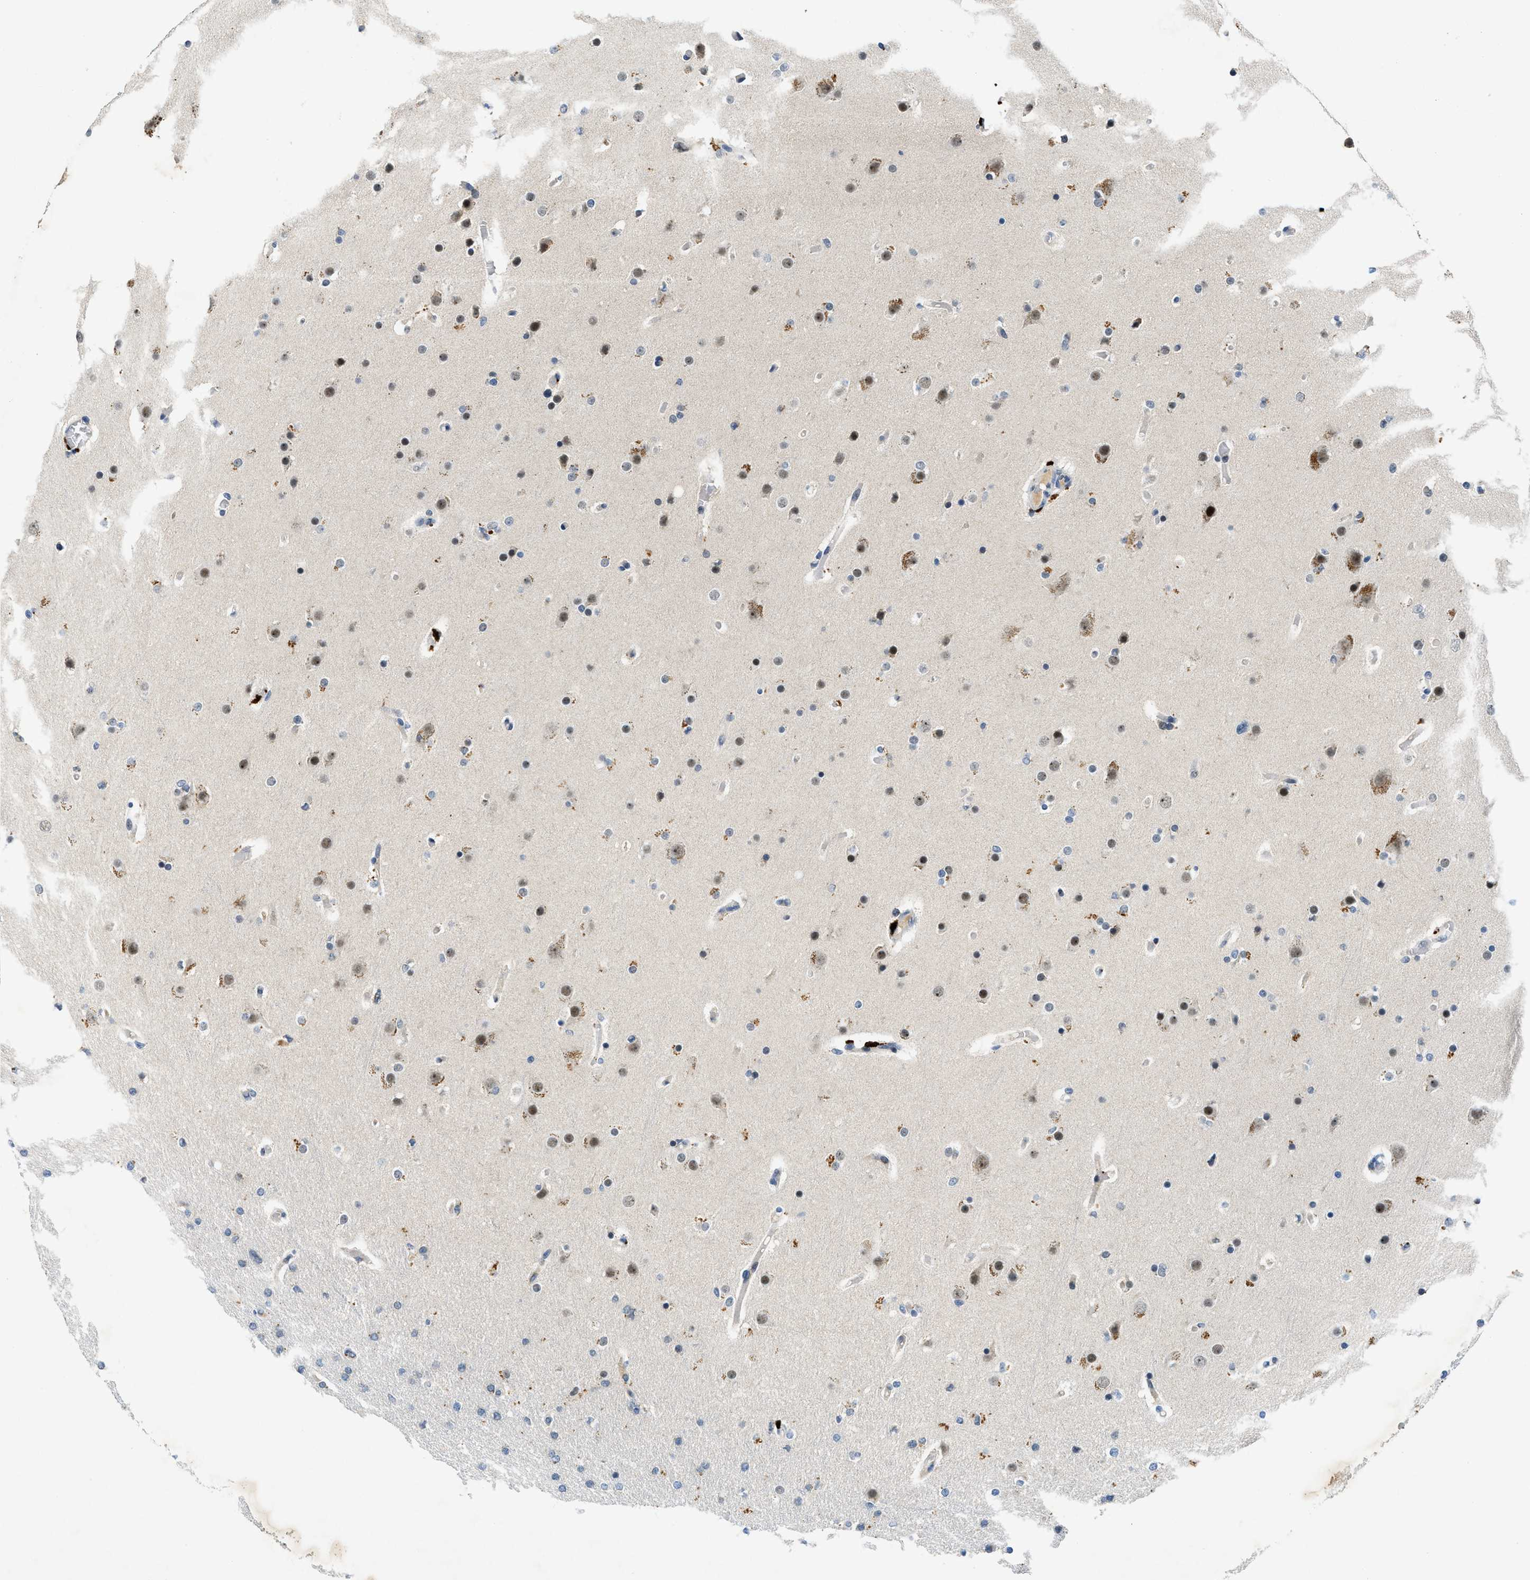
{"staining": {"intensity": "negative", "quantity": "none", "location": "none"}, "tissue": "glioma", "cell_type": "Tumor cells", "image_type": "cancer", "snomed": [{"axis": "morphology", "description": "Glioma, malignant, High grade"}, {"axis": "topography", "description": "Cerebral cortex"}], "caption": "A histopathology image of high-grade glioma (malignant) stained for a protein shows no brown staining in tumor cells. The staining is performed using DAB brown chromogen with nuclei counter-stained in using hematoxylin.", "gene": "SLCO2A1", "patient": {"sex": "female", "age": 36}}